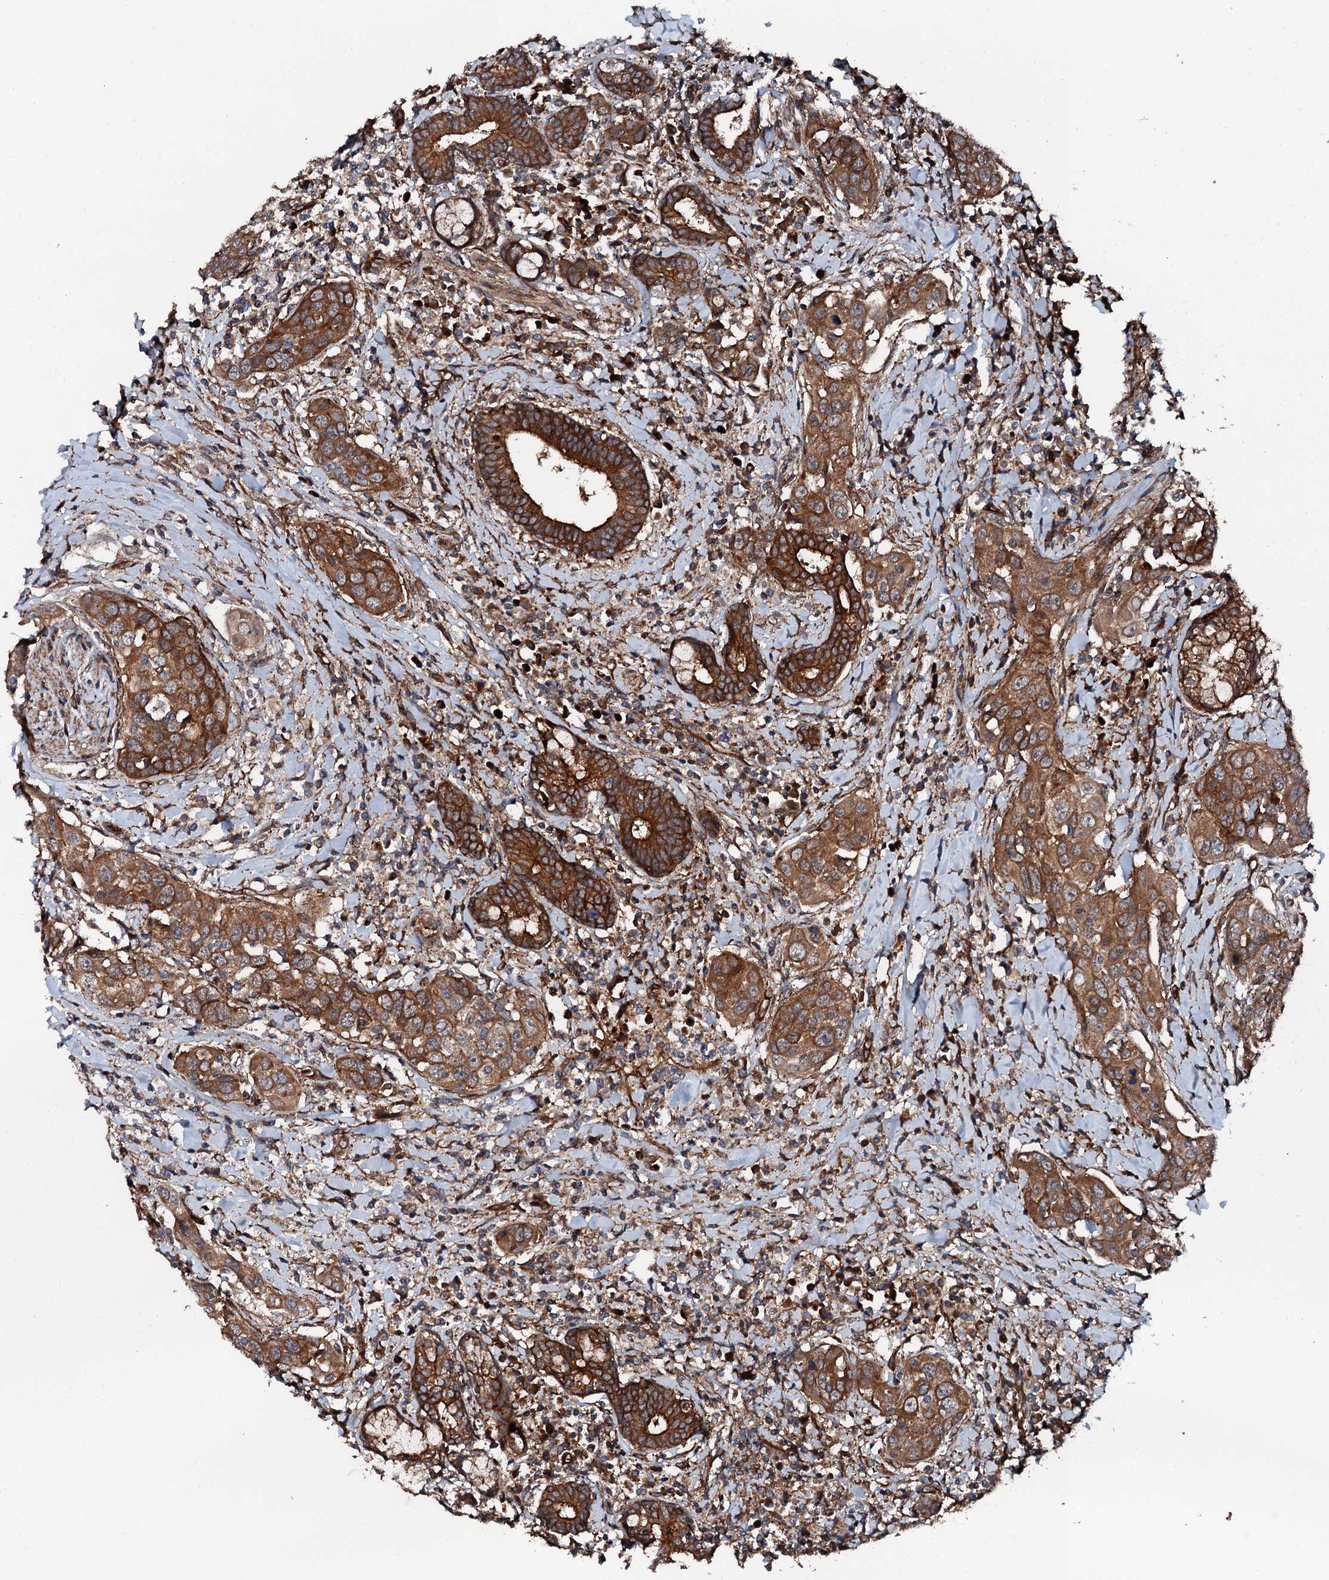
{"staining": {"intensity": "strong", "quantity": ">75%", "location": "cytoplasmic/membranous"}, "tissue": "head and neck cancer", "cell_type": "Tumor cells", "image_type": "cancer", "snomed": [{"axis": "morphology", "description": "Squamous cell carcinoma, NOS"}, {"axis": "topography", "description": "Oral tissue"}, {"axis": "topography", "description": "Head-Neck"}], "caption": "The immunohistochemical stain labels strong cytoplasmic/membranous staining in tumor cells of squamous cell carcinoma (head and neck) tissue.", "gene": "FLYWCH1", "patient": {"sex": "female", "age": 50}}